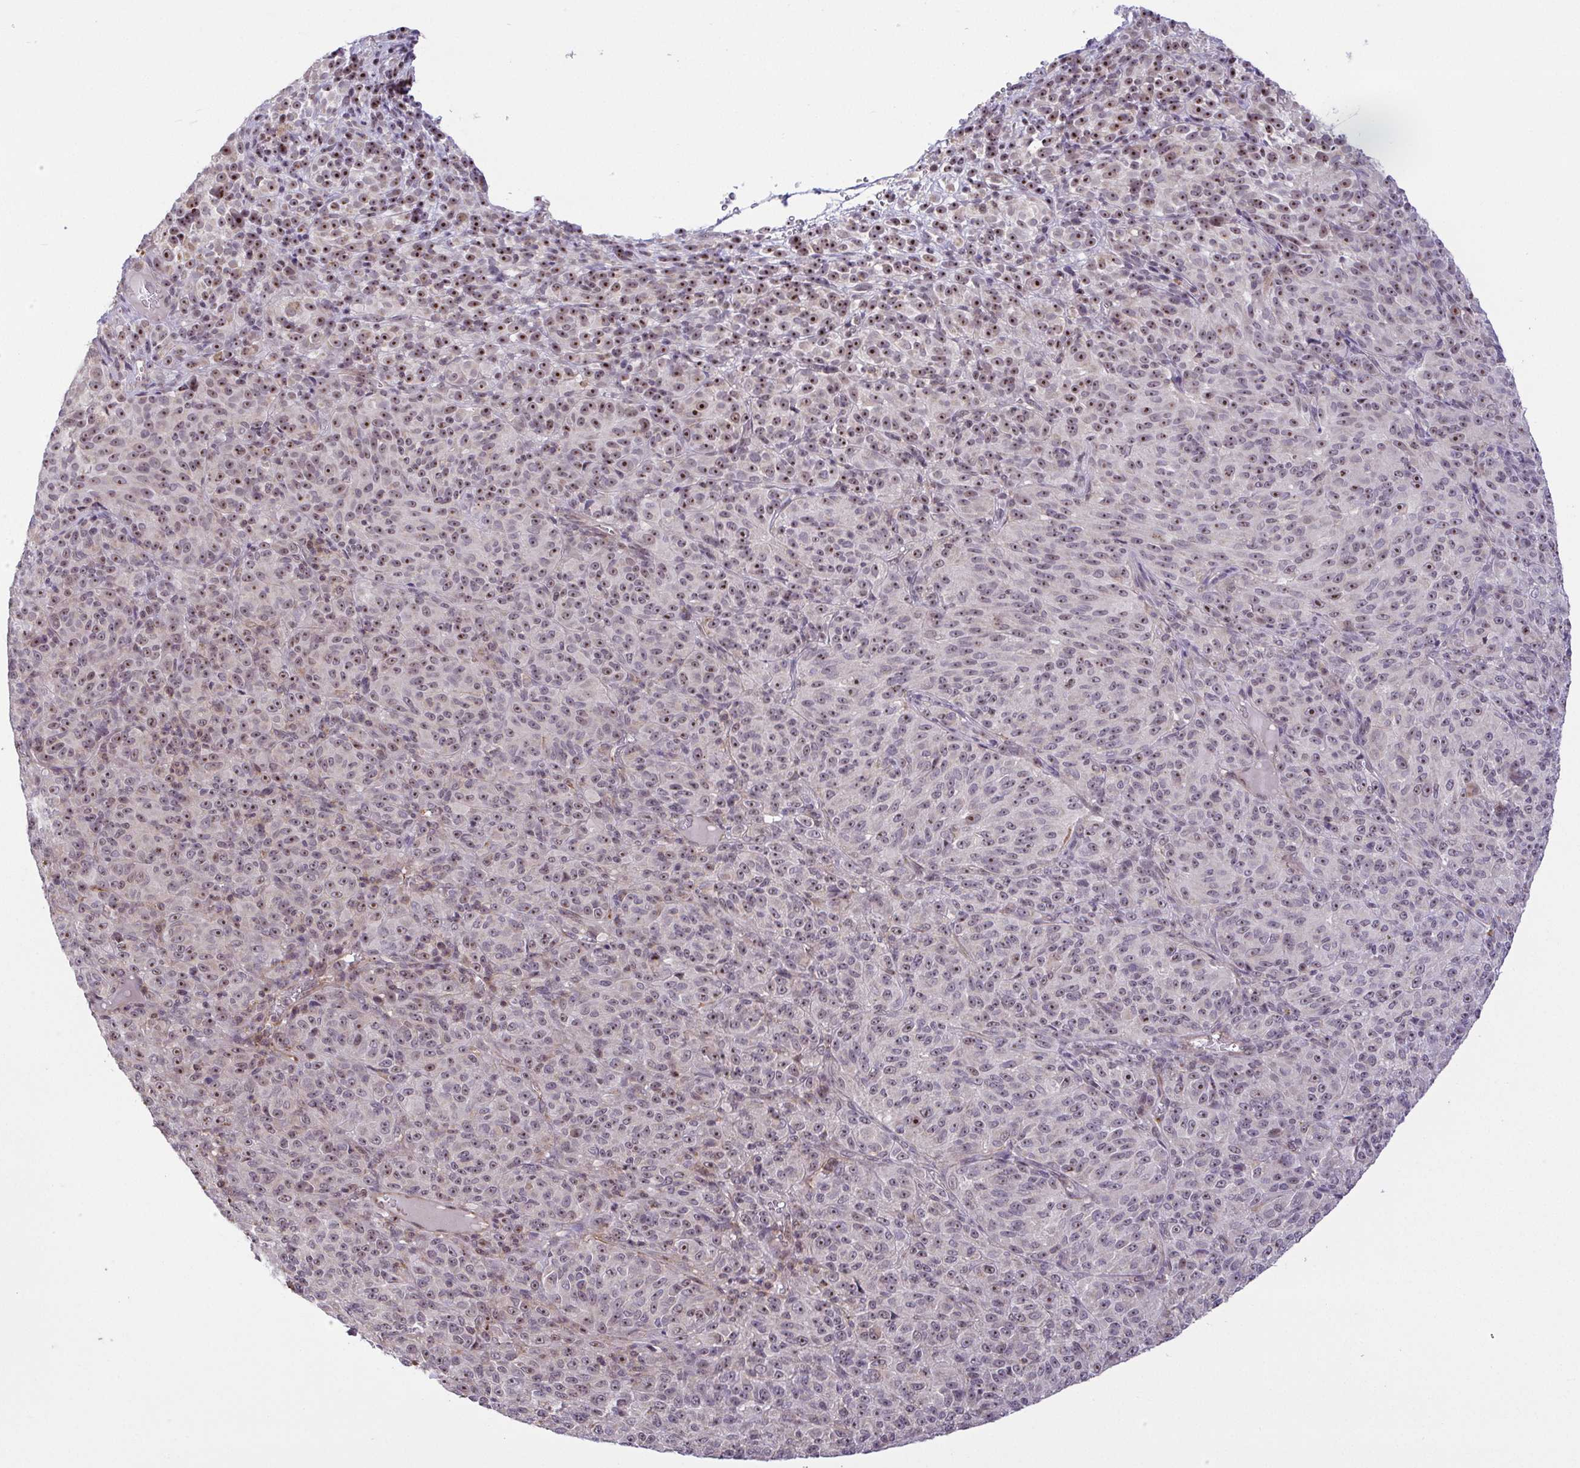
{"staining": {"intensity": "moderate", "quantity": "25%-75%", "location": "nuclear"}, "tissue": "melanoma", "cell_type": "Tumor cells", "image_type": "cancer", "snomed": [{"axis": "morphology", "description": "Malignant melanoma, Metastatic site"}, {"axis": "topography", "description": "Brain"}], "caption": "Protein analysis of malignant melanoma (metastatic site) tissue reveals moderate nuclear staining in about 25%-75% of tumor cells.", "gene": "RSL24D1", "patient": {"sex": "female", "age": 56}}